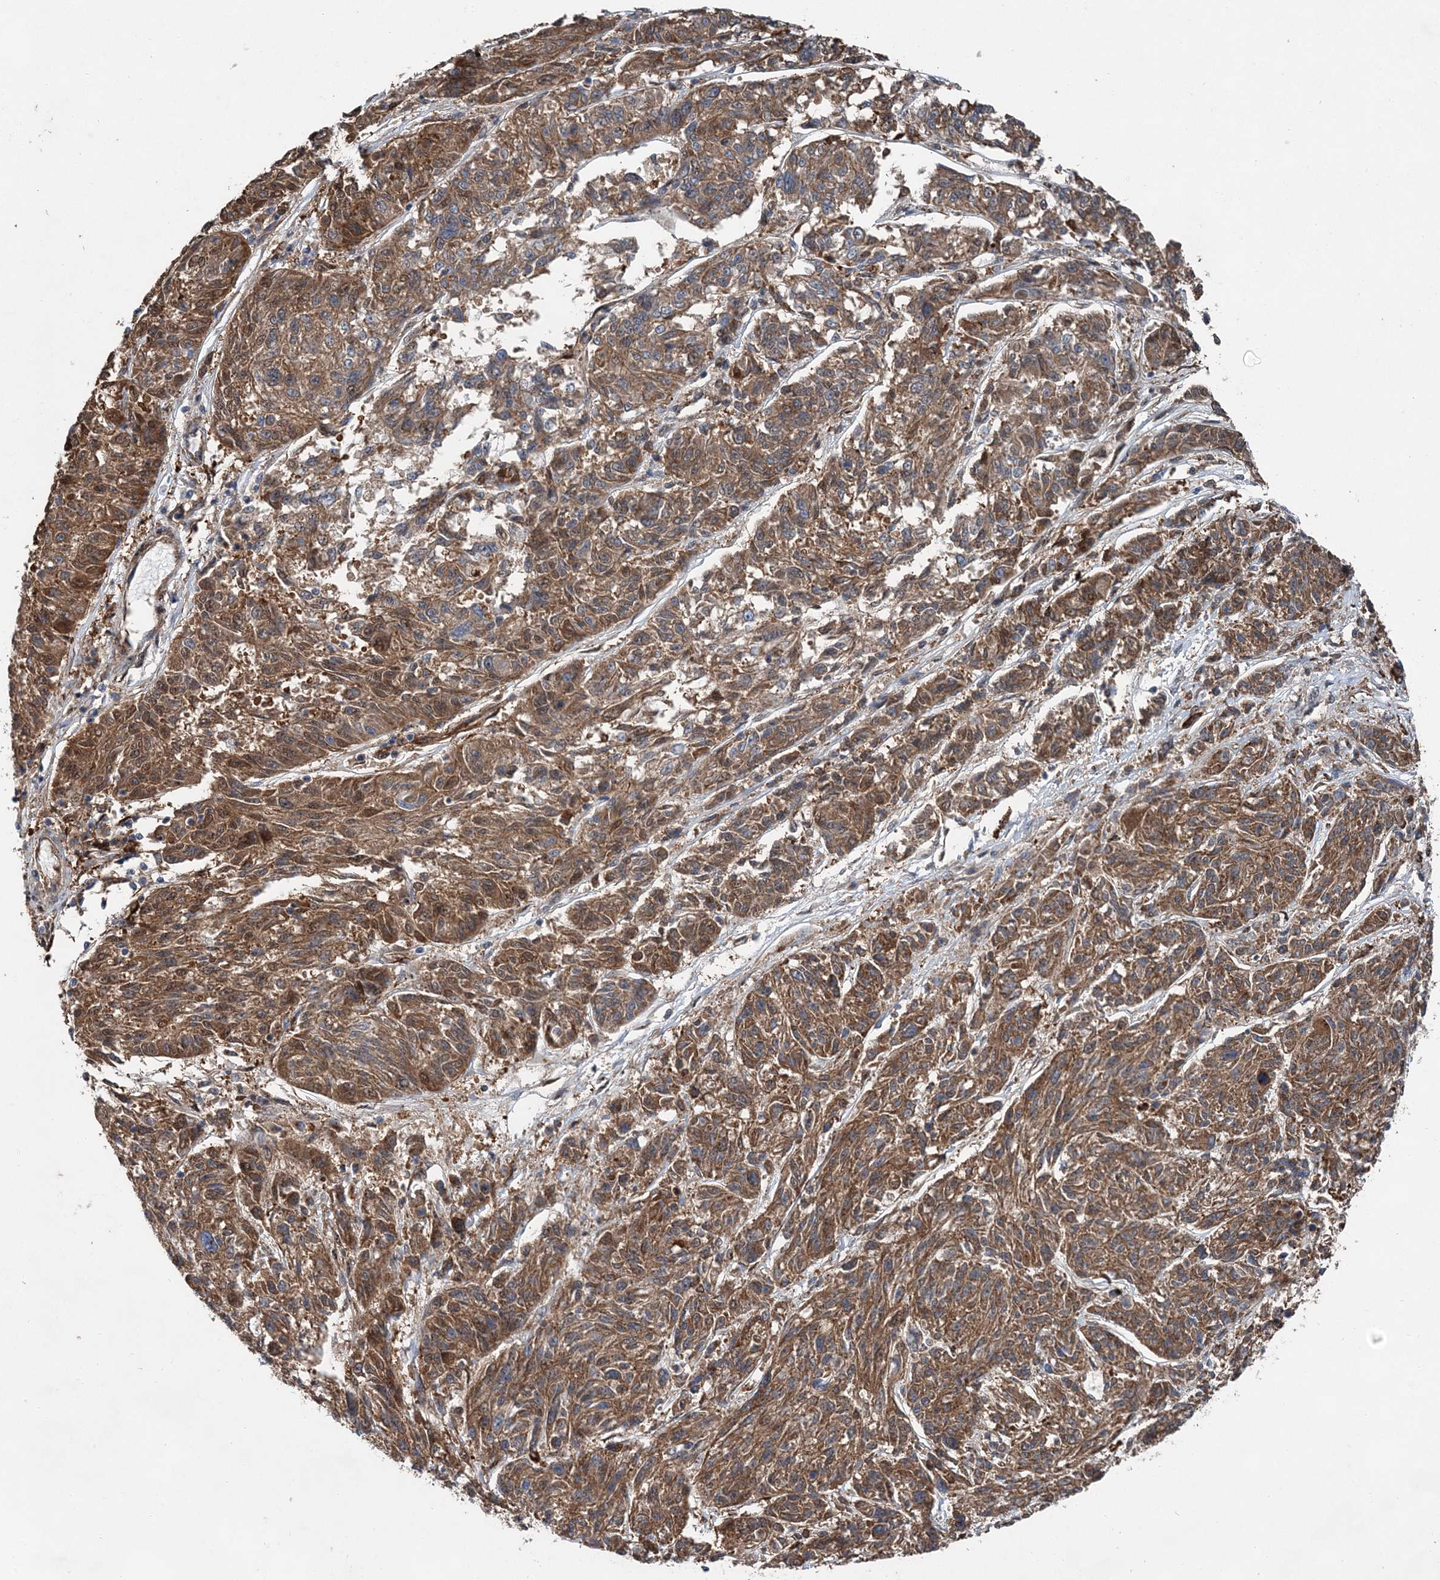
{"staining": {"intensity": "strong", "quantity": ">75%", "location": "cytoplasmic/membranous"}, "tissue": "melanoma", "cell_type": "Tumor cells", "image_type": "cancer", "snomed": [{"axis": "morphology", "description": "Malignant melanoma, NOS"}, {"axis": "topography", "description": "Skin"}], "caption": "IHC photomicrograph of melanoma stained for a protein (brown), which shows high levels of strong cytoplasmic/membranous expression in about >75% of tumor cells.", "gene": "SPOPL", "patient": {"sex": "male", "age": 53}}